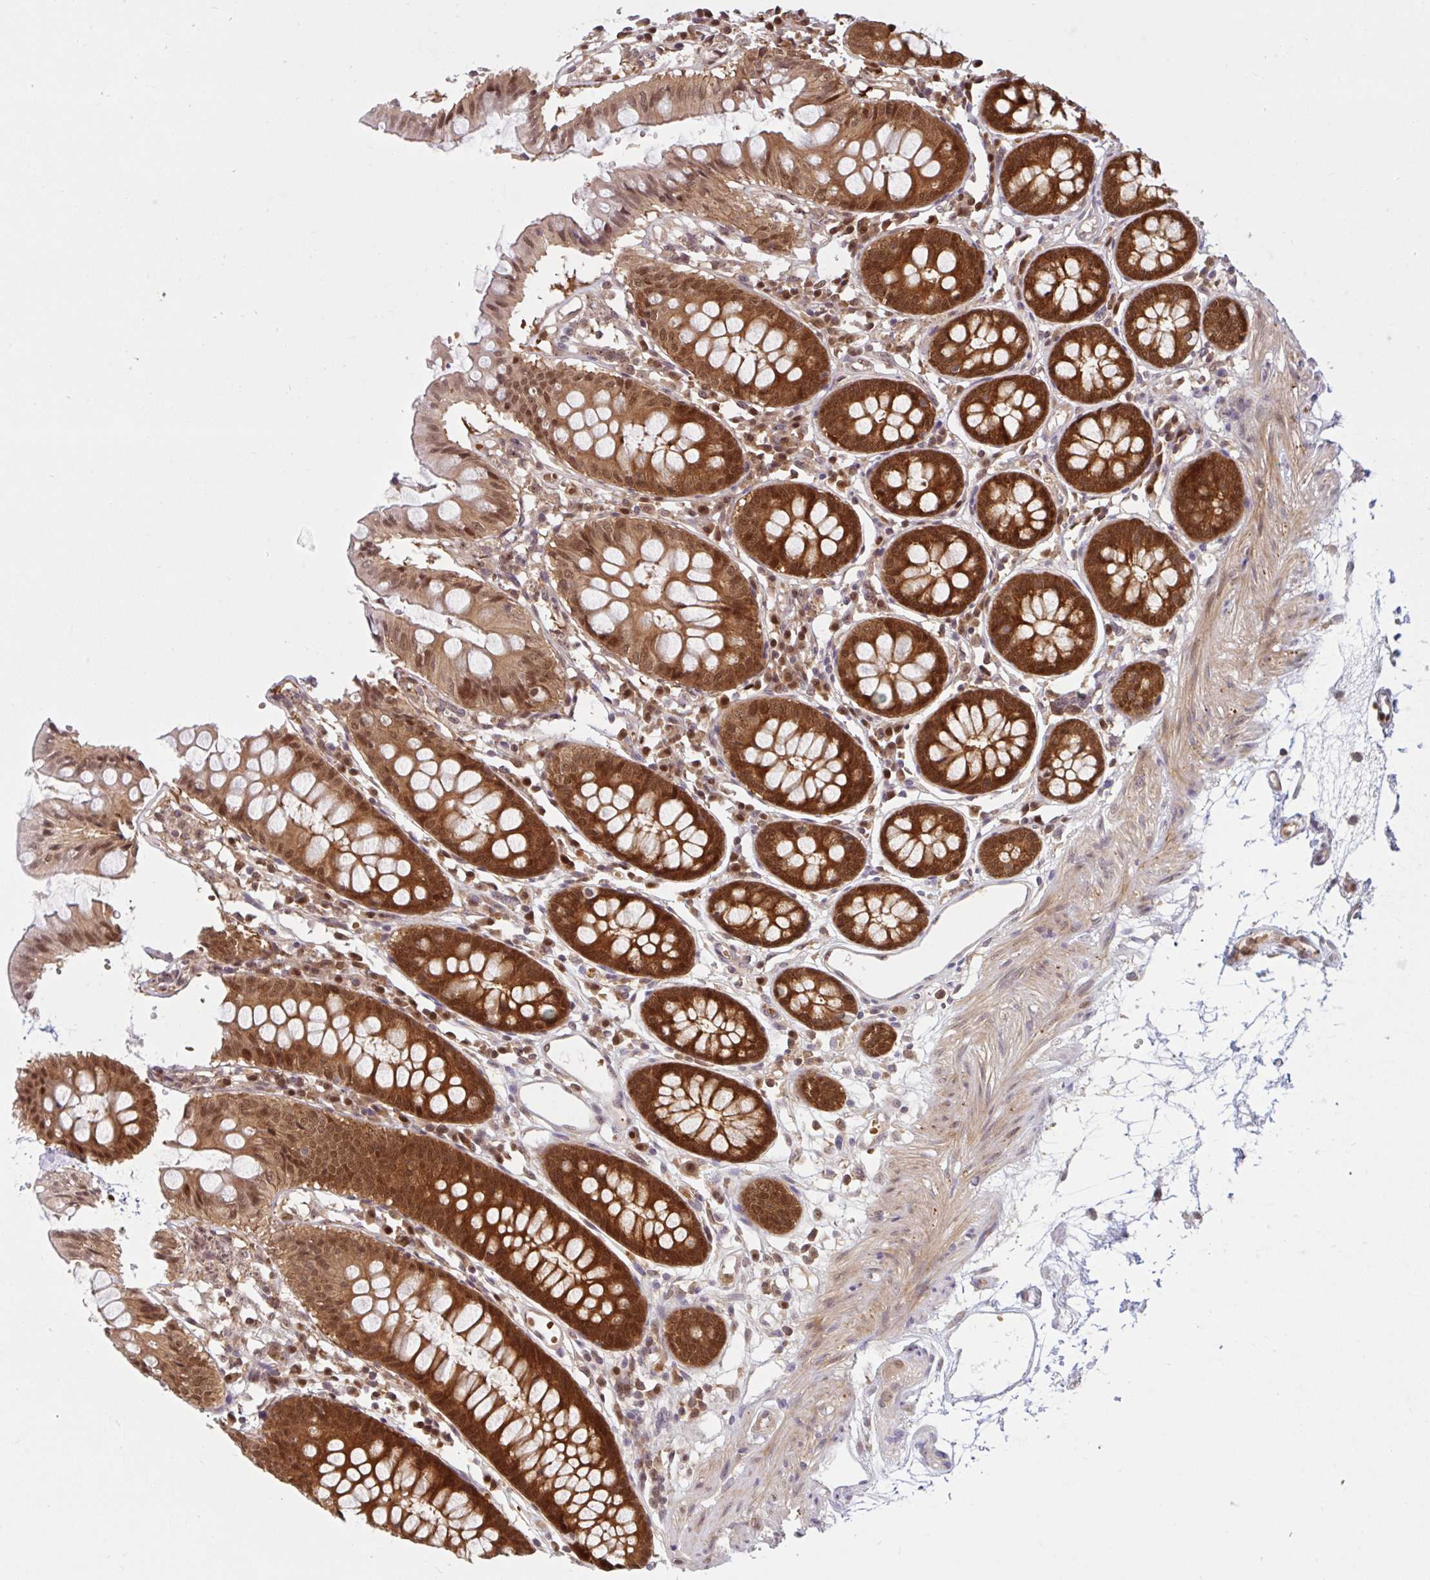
{"staining": {"intensity": "negative", "quantity": "none", "location": "none"}, "tissue": "colon", "cell_type": "Endothelial cells", "image_type": "normal", "snomed": [{"axis": "morphology", "description": "Normal tissue, NOS"}, {"axis": "topography", "description": "Colon"}], "caption": "This is an IHC micrograph of benign human colon. There is no expression in endothelial cells.", "gene": "HMBS", "patient": {"sex": "female", "age": 84}}